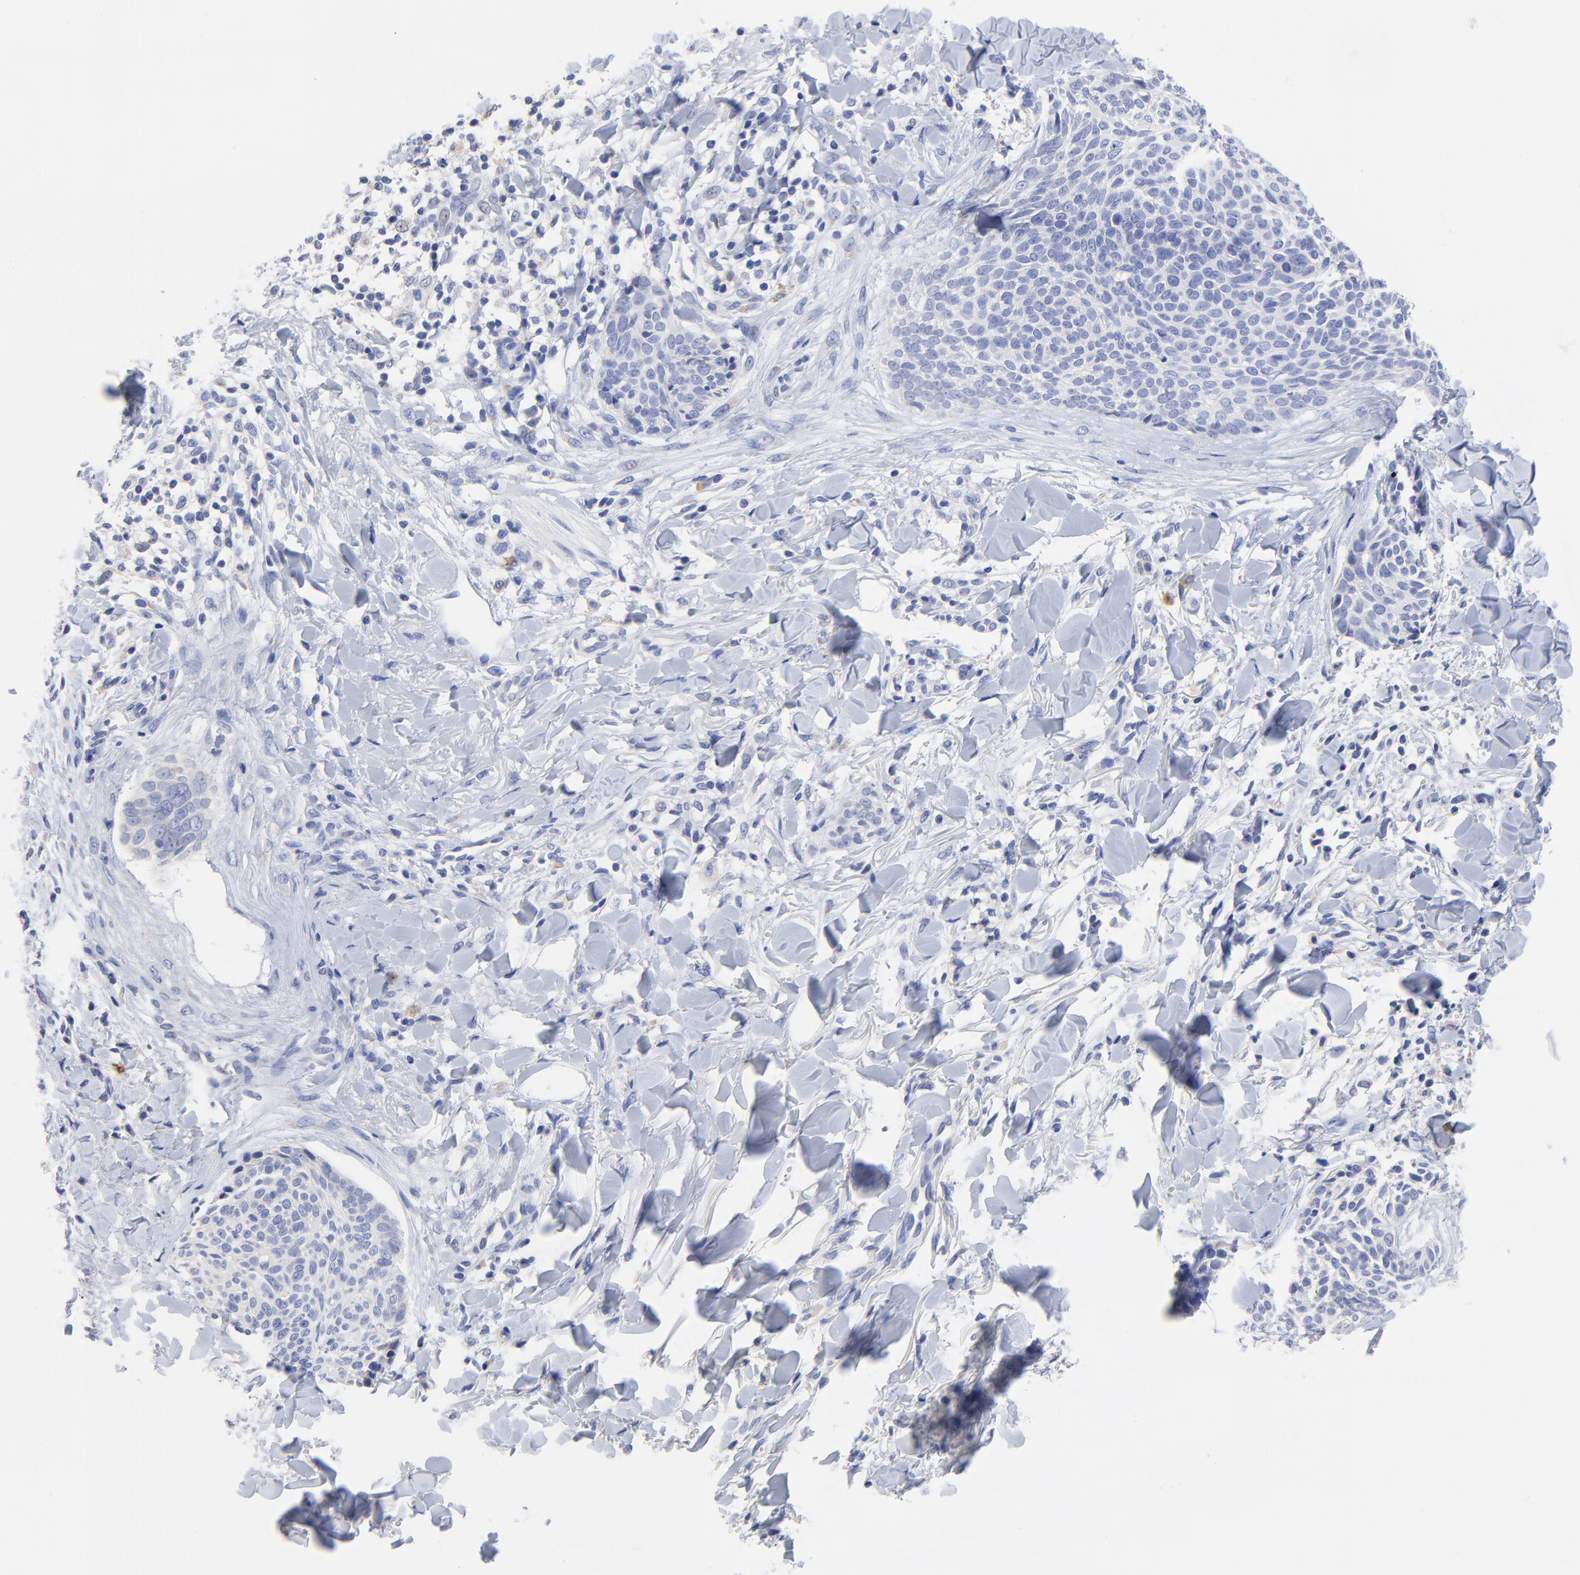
{"staining": {"intensity": "negative", "quantity": "none", "location": "none"}, "tissue": "skin cancer", "cell_type": "Tumor cells", "image_type": "cancer", "snomed": [{"axis": "morphology", "description": "Normal tissue, NOS"}, {"axis": "morphology", "description": "Basal cell carcinoma"}, {"axis": "topography", "description": "Skin"}], "caption": "IHC image of neoplastic tissue: skin cancer (basal cell carcinoma) stained with DAB displays no significant protein staining in tumor cells.", "gene": "LAX1", "patient": {"sex": "female", "age": 57}}